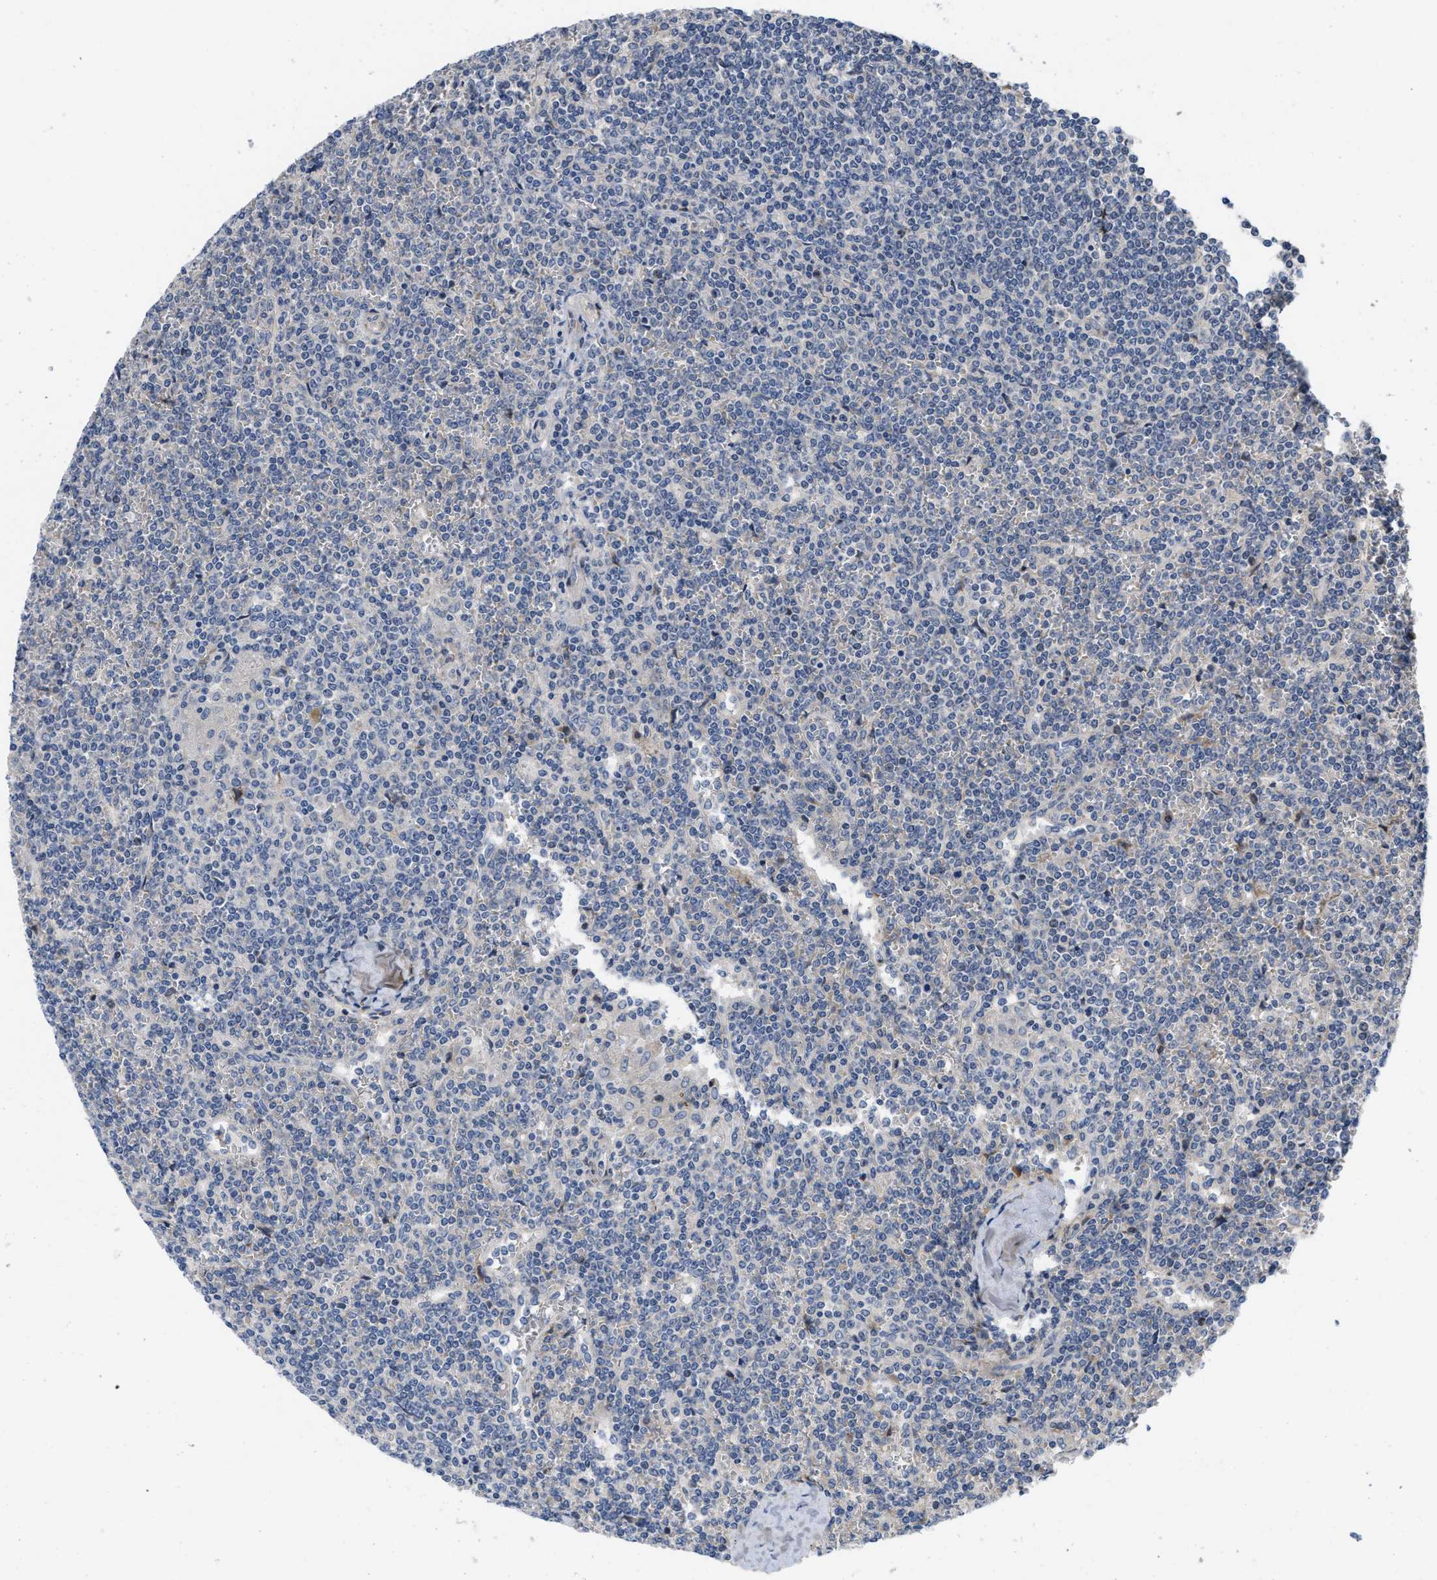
{"staining": {"intensity": "negative", "quantity": "none", "location": "none"}, "tissue": "lymphoma", "cell_type": "Tumor cells", "image_type": "cancer", "snomed": [{"axis": "morphology", "description": "Malignant lymphoma, non-Hodgkin's type, Low grade"}, {"axis": "topography", "description": "Spleen"}], "caption": "Tumor cells show no significant staining in lymphoma. (Brightfield microscopy of DAB IHC at high magnification).", "gene": "CDPF1", "patient": {"sex": "female", "age": 19}}